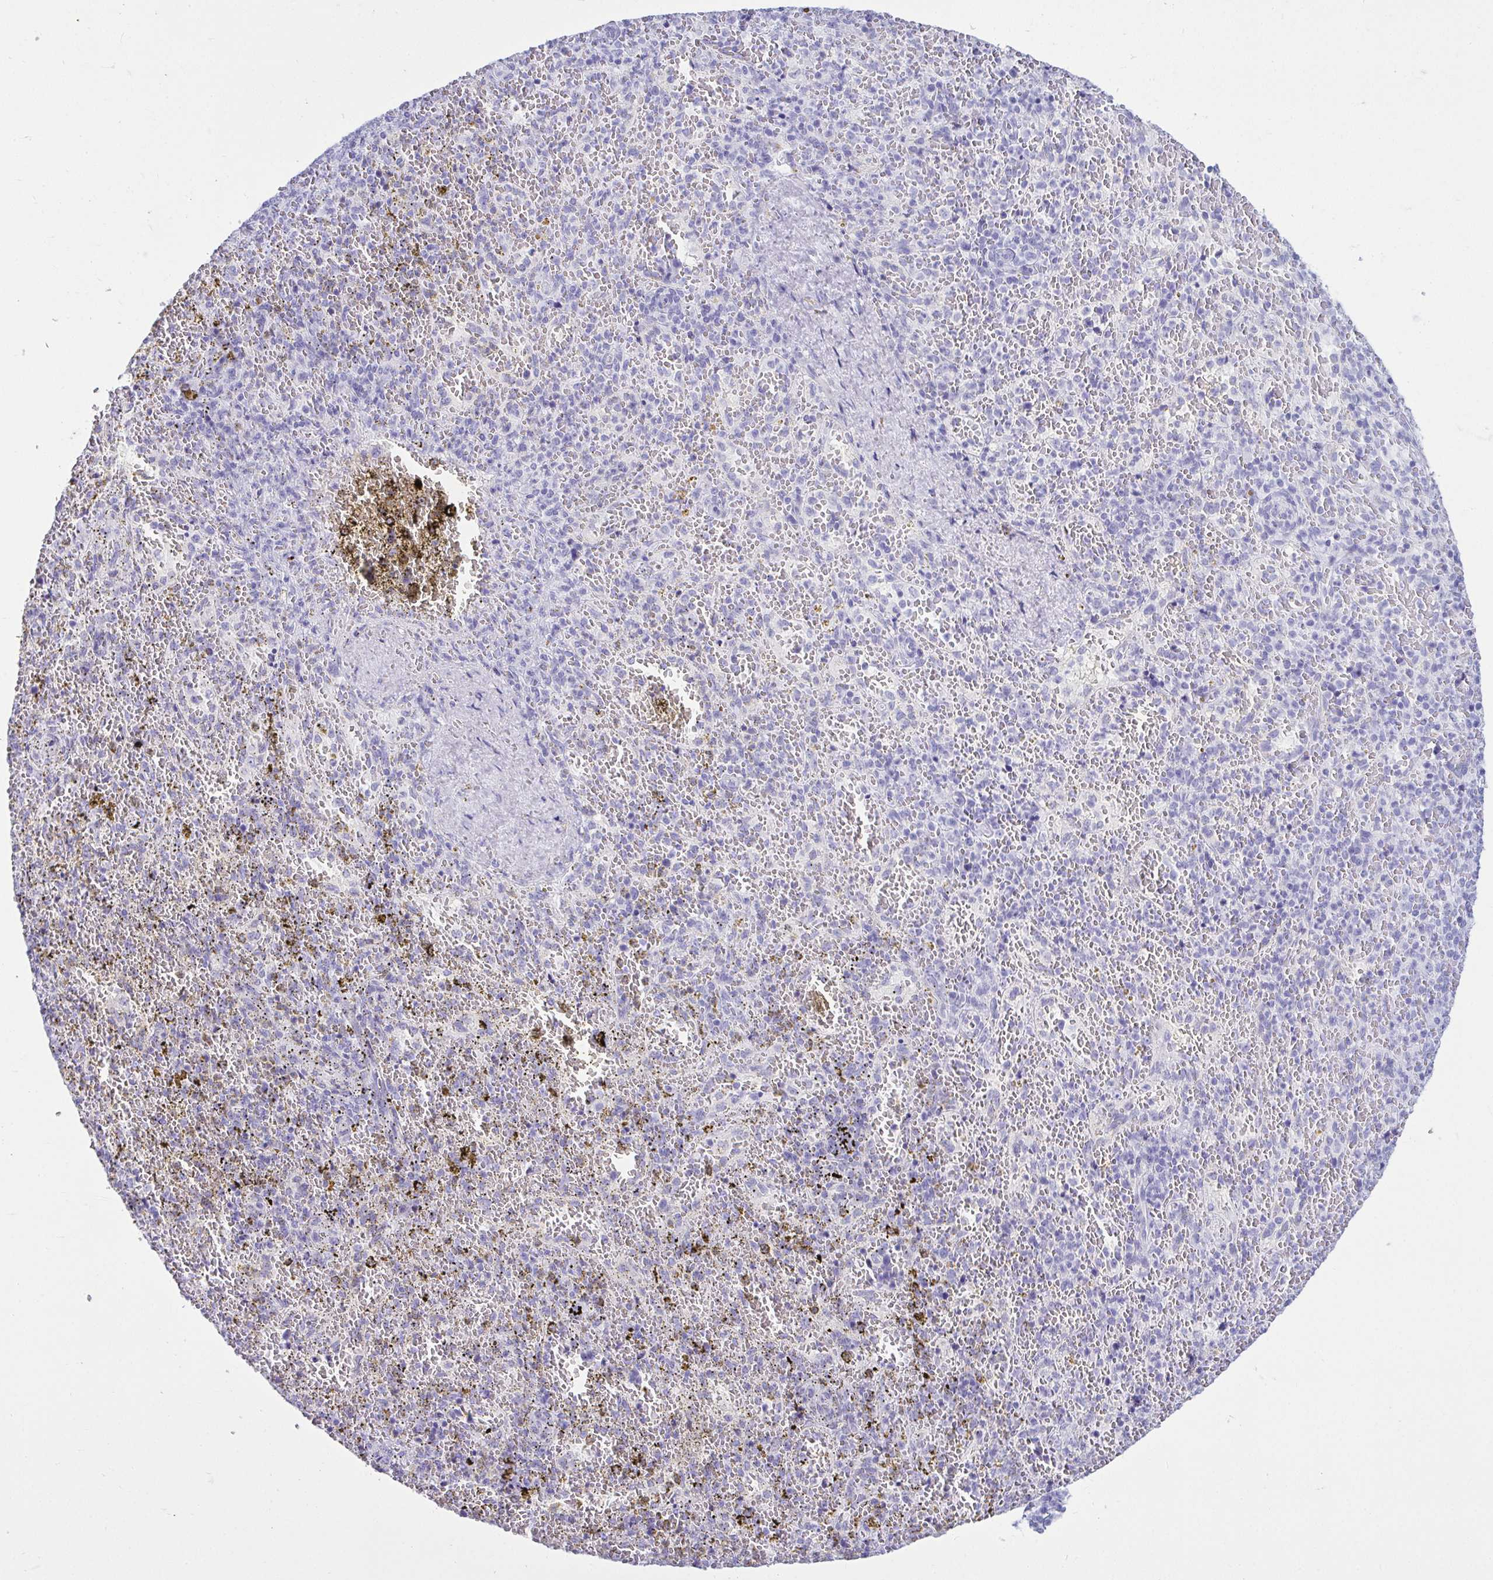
{"staining": {"intensity": "negative", "quantity": "none", "location": "none"}, "tissue": "spleen", "cell_type": "Cells in red pulp", "image_type": "normal", "snomed": [{"axis": "morphology", "description": "Normal tissue, NOS"}, {"axis": "topography", "description": "Spleen"}], "caption": "Immunohistochemistry micrograph of normal human spleen stained for a protein (brown), which exhibits no positivity in cells in red pulp. Nuclei are stained in blue.", "gene": "CLGN", "patient": {"sex": "female", "age": 50}}